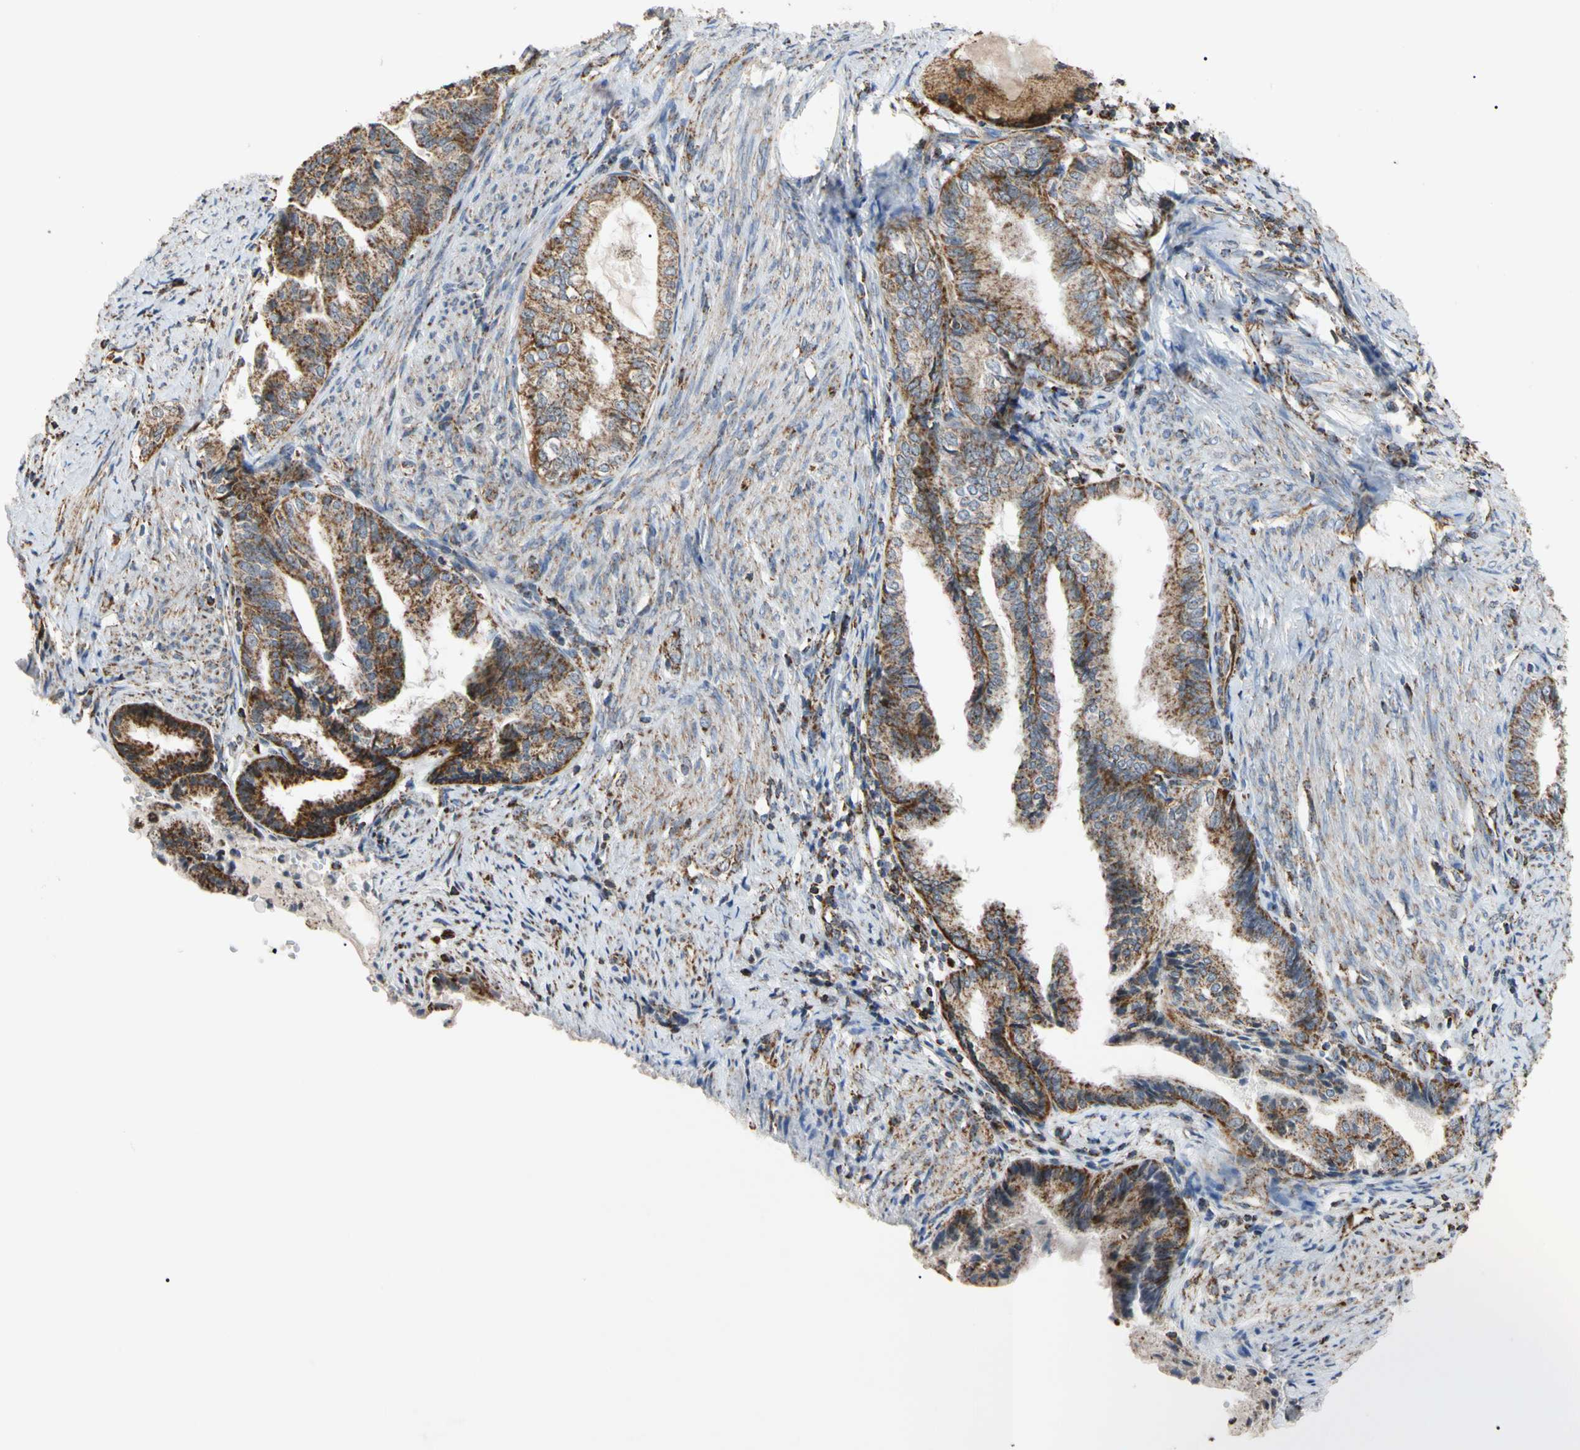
{"staining": {"intensity": "strong", "quantity": ">75%", "location": "cytoplasmic/membranous"}, "tissue": "endometrial cancer", "cell_type": "Tumor cells", "image_type": "cancer", "snomed": [{"axis": "morphology", "description": "Adenocarcinoma, NOS"}, {"axis": "topography", "description": "Endometrium"}], "caption": "Immunohistochemical staining of human adenocarcinoma (endometrial) demonstrates strong cytoplasmic/membranous protein staining in about >75% of tumor cells.", "gene": "FAM110B", "patient": {"sex": "female", "age": 86}}